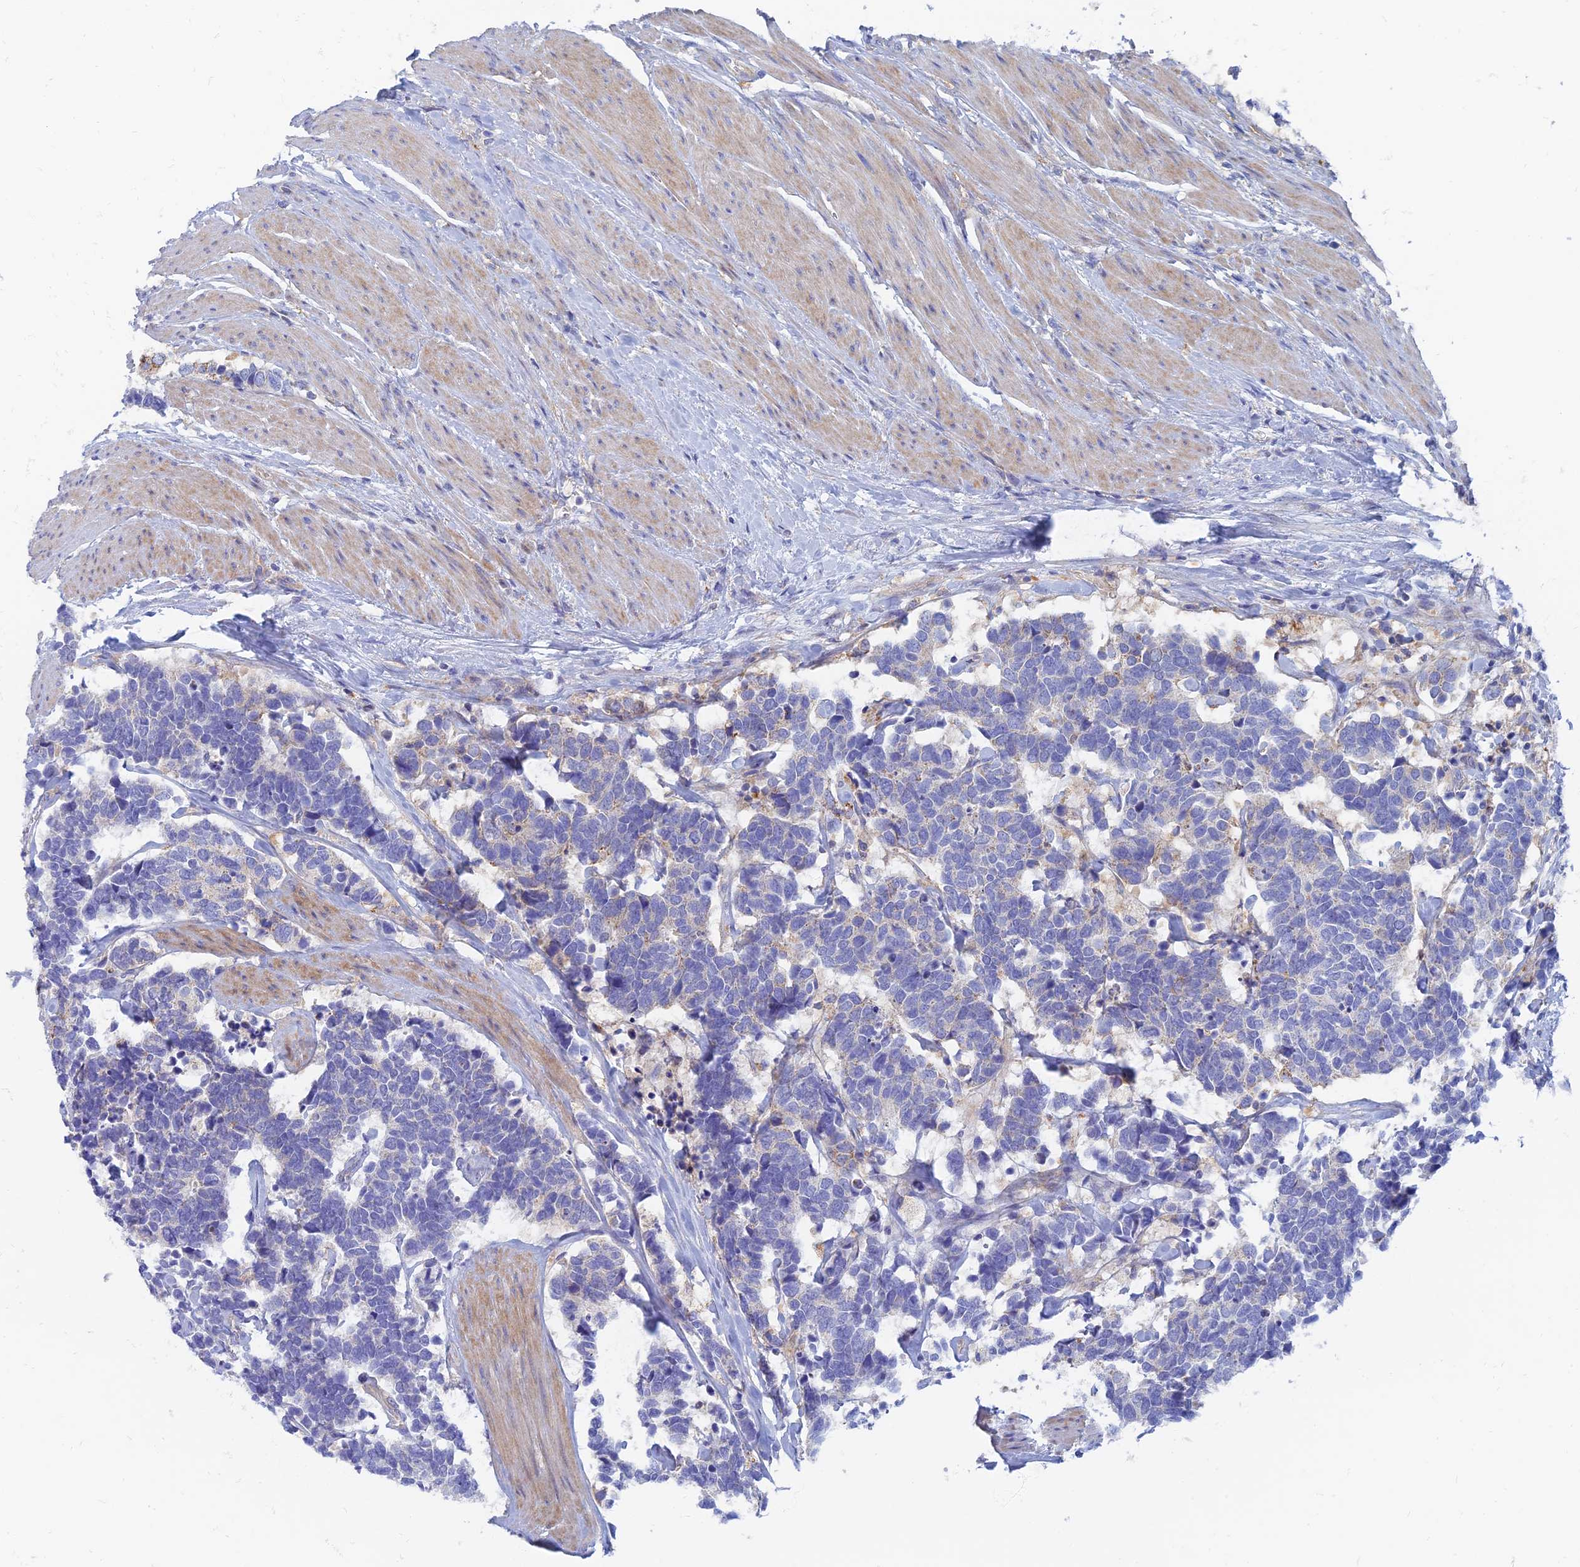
{"staining": {"intensity": "negative", "quantity": "none", "location": "none"}, "tissue": "carcinoid", "cell_type": "Tumor cells", "image_type": "cancer", "snomed": [{"axis": "morphology", "description": "Carcinoma, NOS"}, {"axis": "morphology", "description": "Carcinoid, malignant, NOS"}, {"axis": "topography", "description": "Urinary bladder"}], "caption": "Tumor cells show no significant protein positivity in carcinoid.", "gene": "TMEM44", "patient": {"sex": "male", "age": 57}}